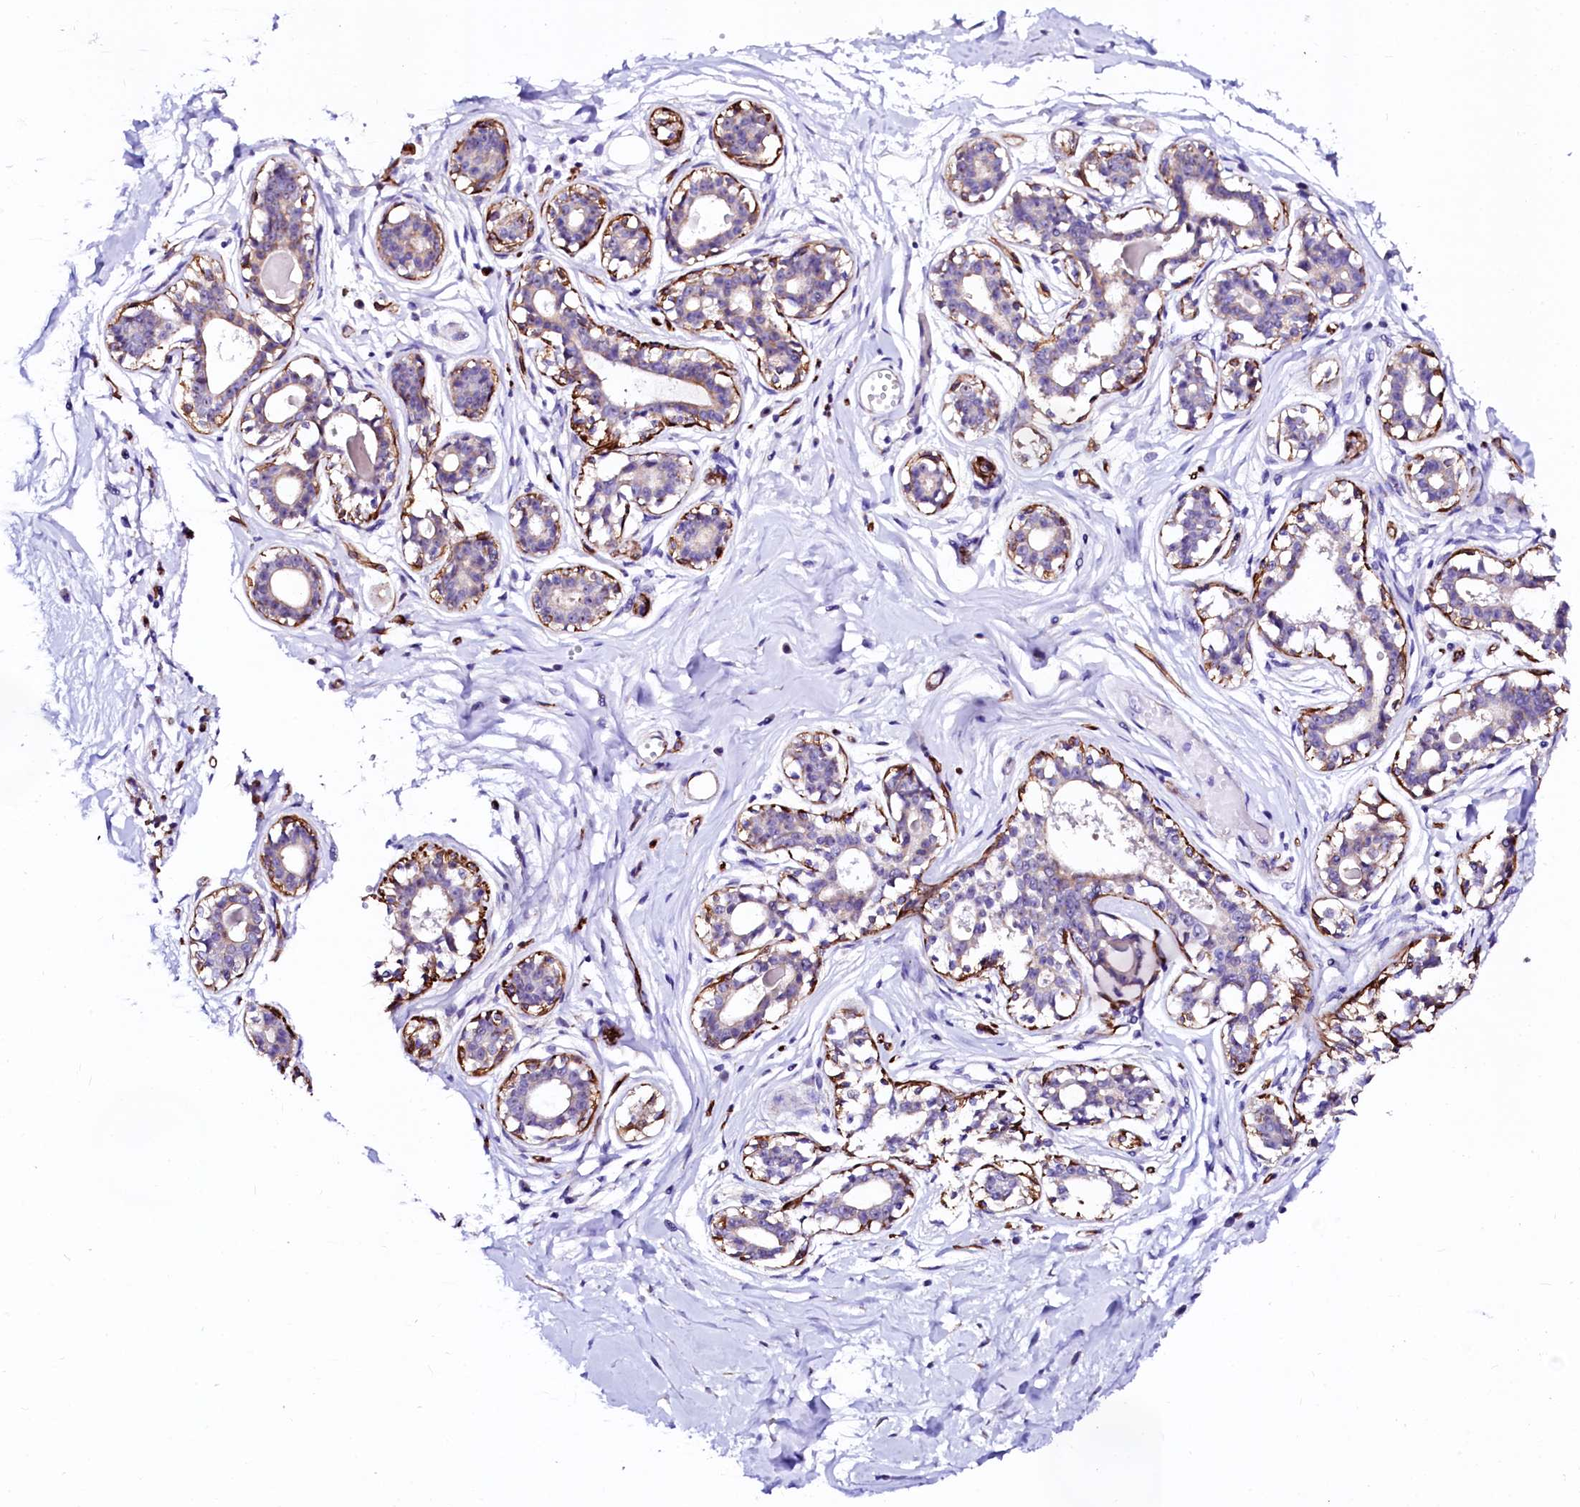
{"staining": {"intensity": "negative", "quantity": "none", "location": "none"}, "tissue": "breast", "cell_type": "Adipocytes", "image_type": "normal", "snomed": [{"axis": "morphology", "description": "Normal tissue, NOS"}, {"axis": "topography", "description": "Breast"}], "caption": "Human breast stained for a protein using immunohistochemistry (IHC) exhibits no expression in adipocytes.", "gene": "SFR1", "patient": {"sex": "female", "age": 45}}